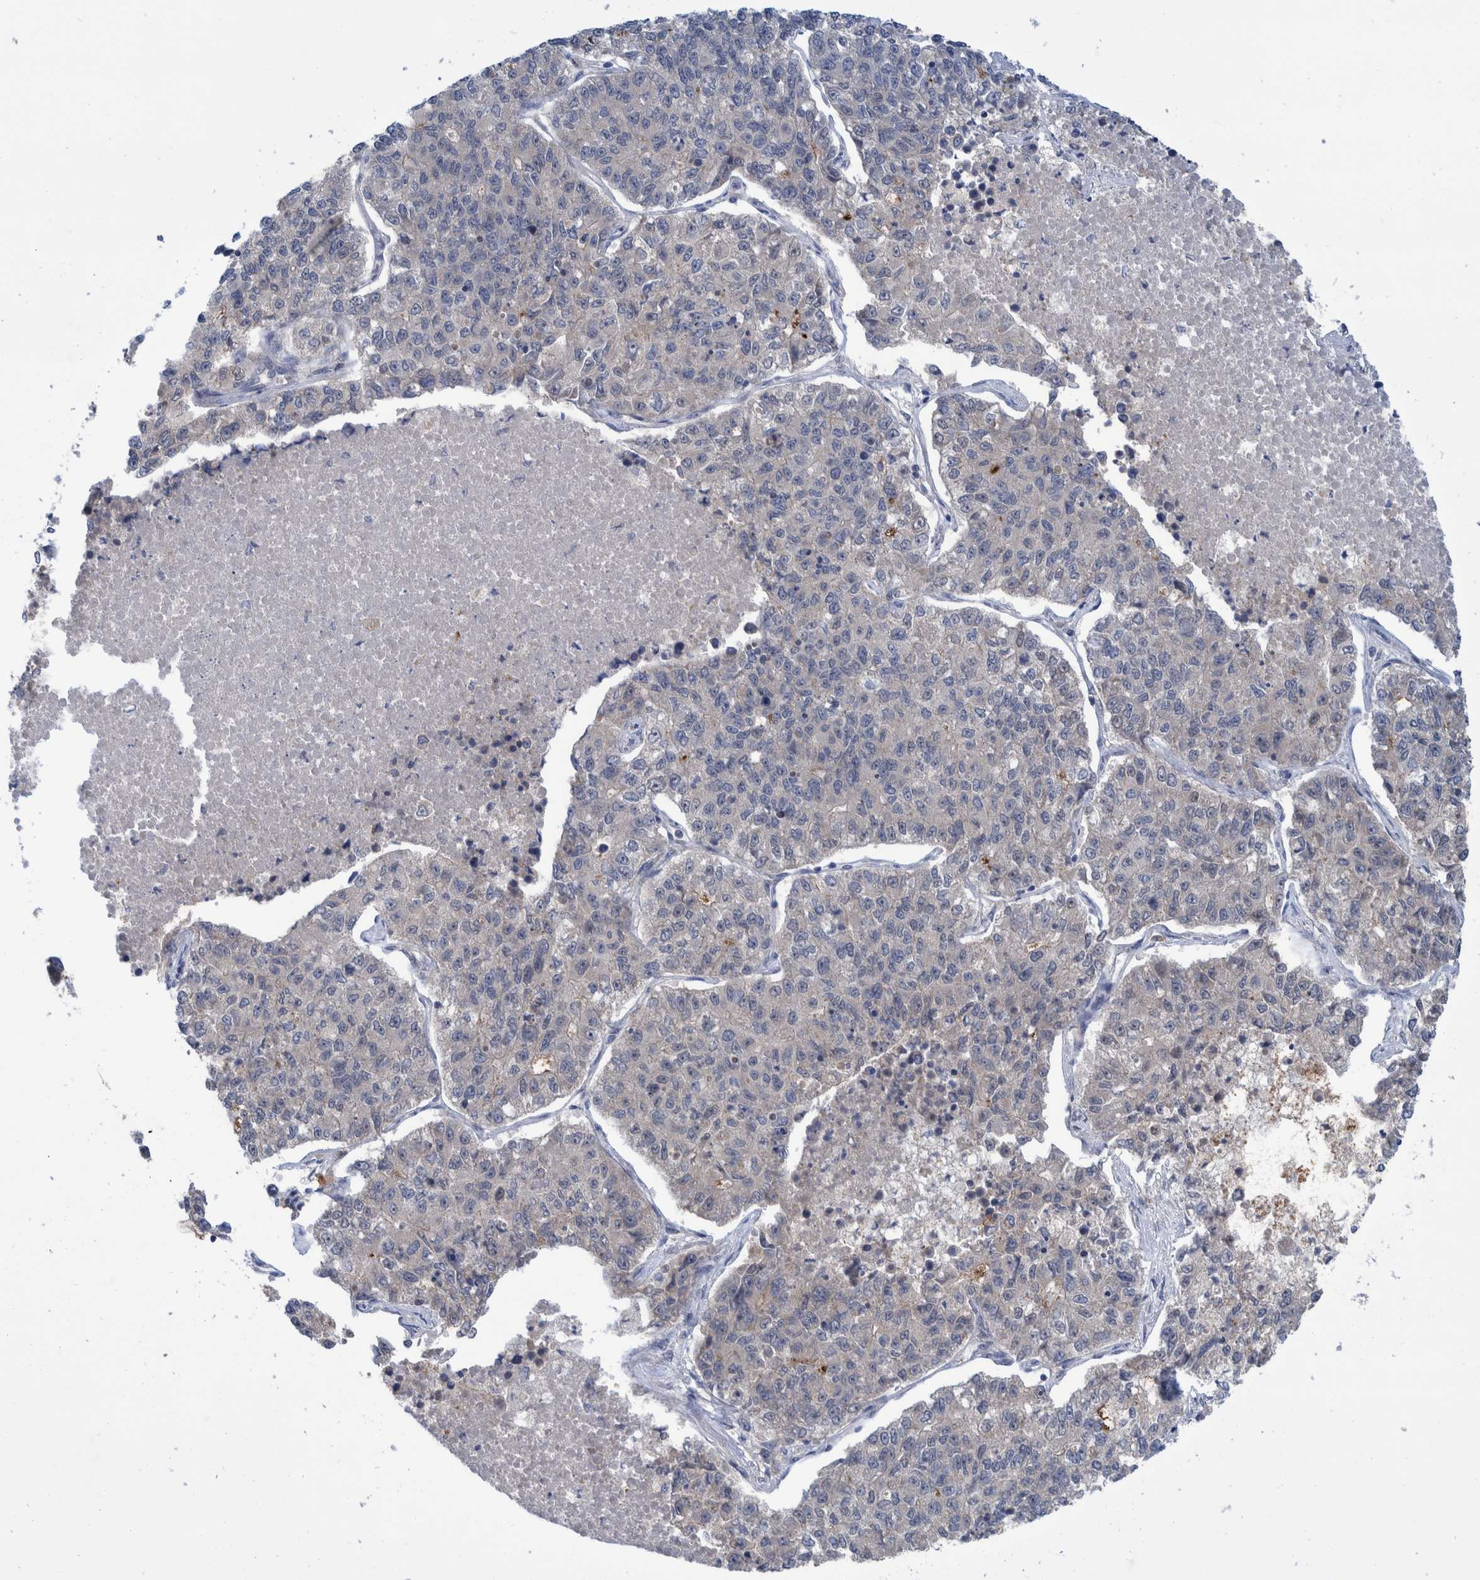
{"staining": {"intensity": "negative", "quantity": "none", "location": "none"}, "tissue": "lung cancer", "cell_type": "Tumor cells", "image_type": "cancer", "snomed": [{"axis": "morphology", "description": "Adenocarcinoma, NOS"}, {"axis": "topography", "description": "Lung"}], "caption": "An image of lung cancer stained for a protein shows no brown staining in tumor cells.", "gene": "PLPBP", "patient": {"sex": "male", "age": 49}}